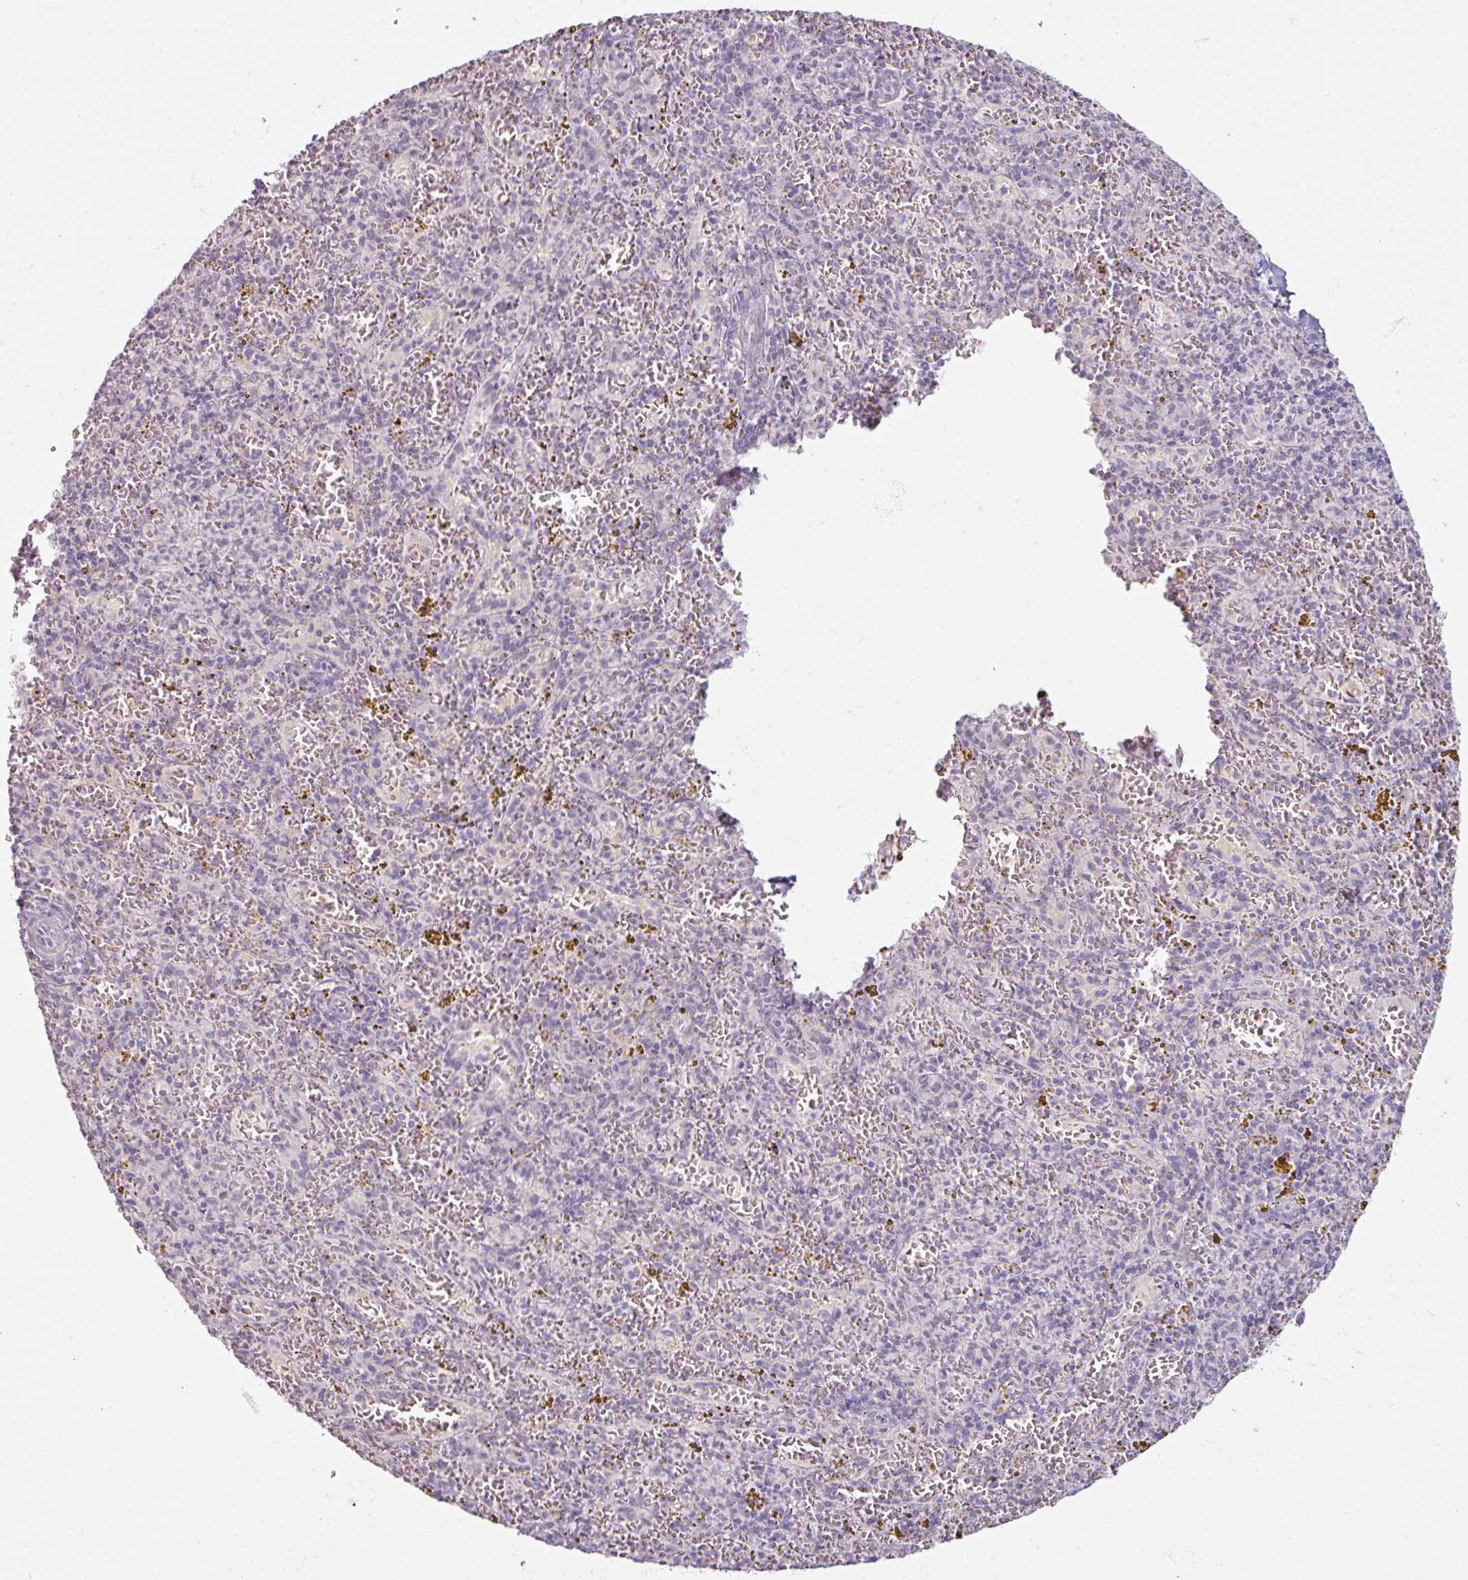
{"staining": {"intensity": "negative", "quantity": "none", "location": "none"}, "tissue": "spleen", "cell_type": "Cells in red pulp", "image_type": "normal", "snomed": [{"axis": "morphology", "description": "Normal tissue, NOS"}, {"axis": "topography", "description": "Spleen"}], "caption": "Spleen stained for a protein using immunohistochemistry (IHC) displays no staining cells in red pulp.", "gene": "SOX11", "patient": {"sex": "male", "age": 57}}